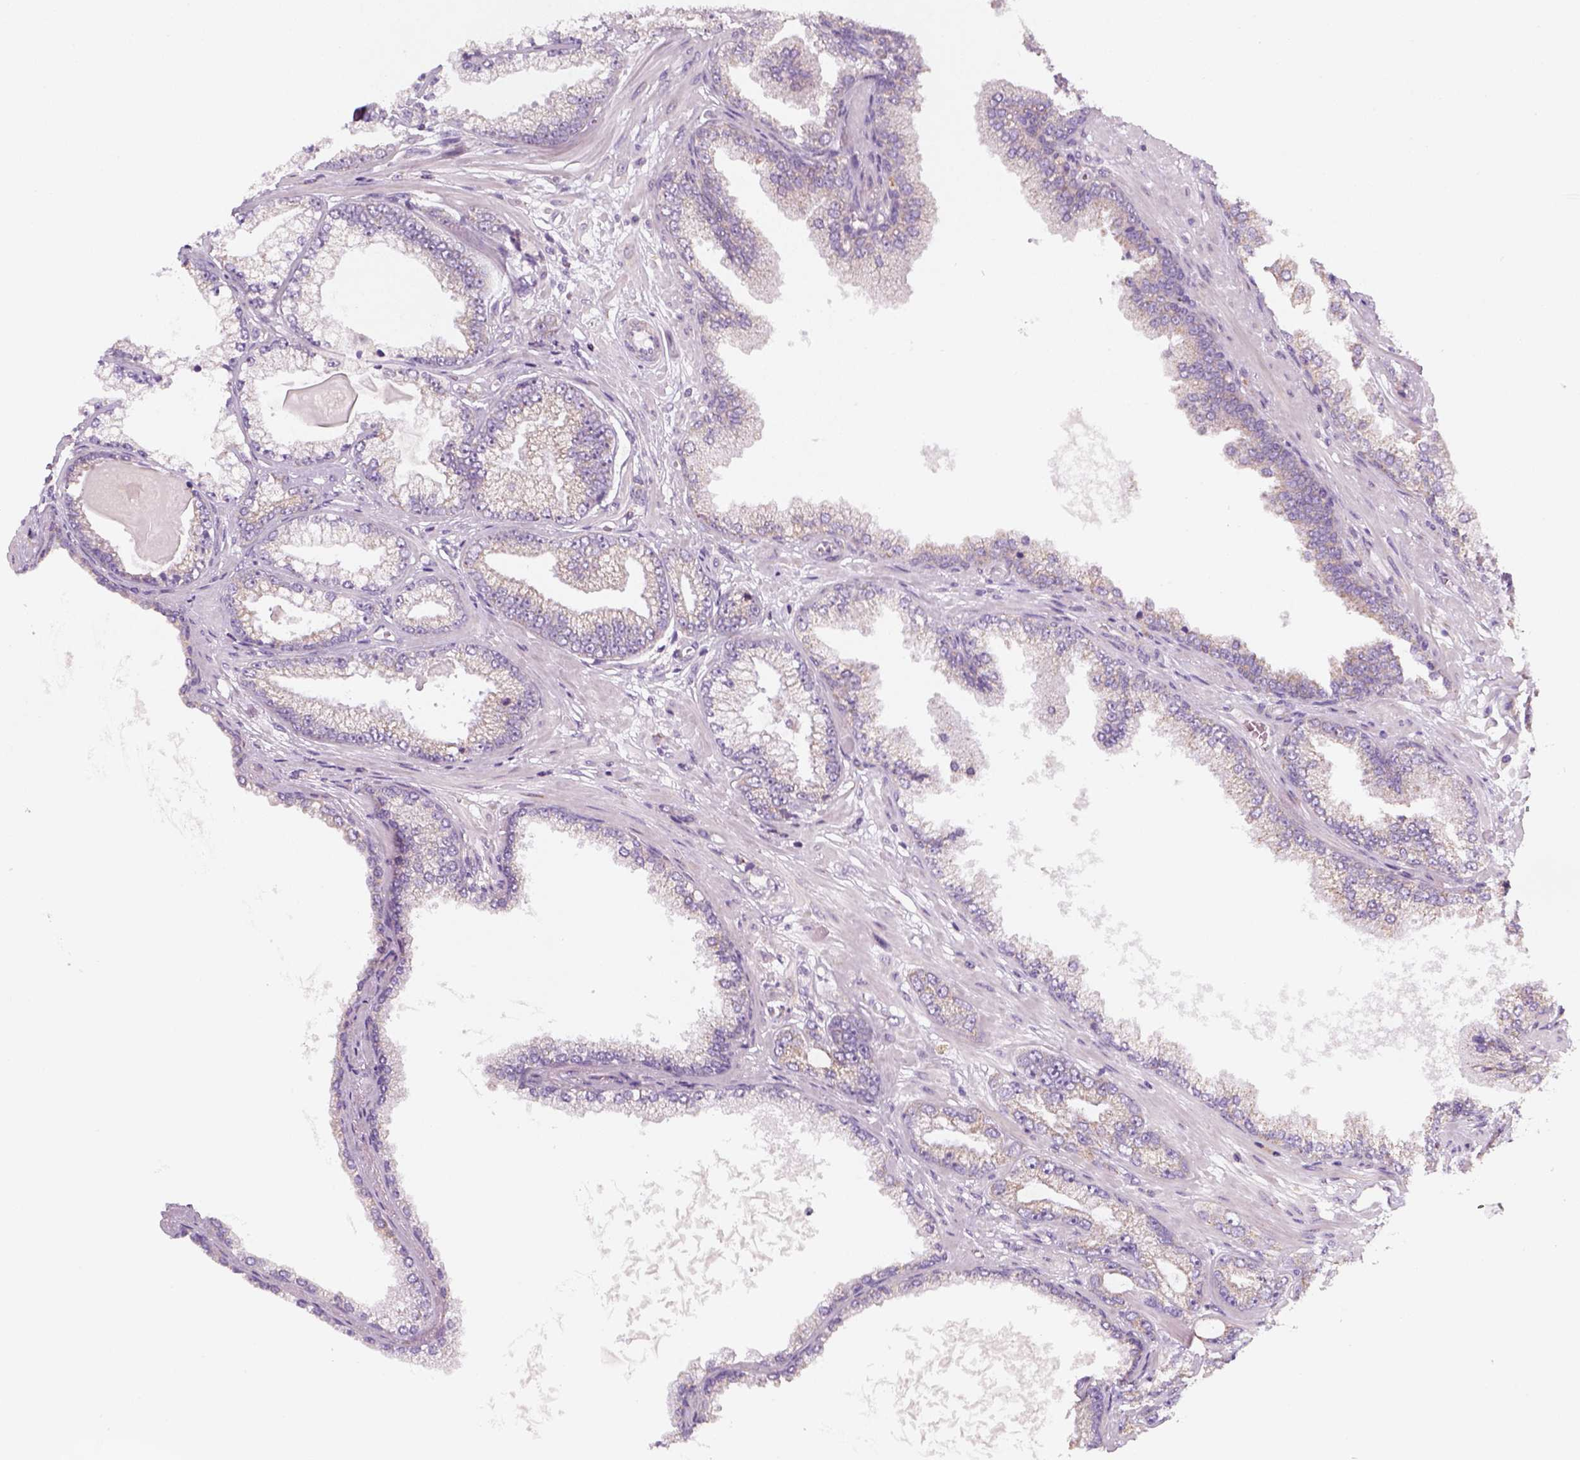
{"staining": {"intensity": "negative", "quantity": "none", "location": "none"}, "tissue": "prostate cancer", "cell_type": "Tumor cells", "image_type": "cancer", "snomed": [{"axis": "morphology", "description": "Adenocarcinoma, Low grade"}, {"axis": "topography", "description": "Prostate"}], "caption": "Immunohistochemistry (IHC) photomicrograph of low-grade adenocarcinoma (prostate) stained for a protein (brown), which reveals no expression in tumor cells.", "gene": "AWAT2", "patient": {"sex": "male", "age": 64}}